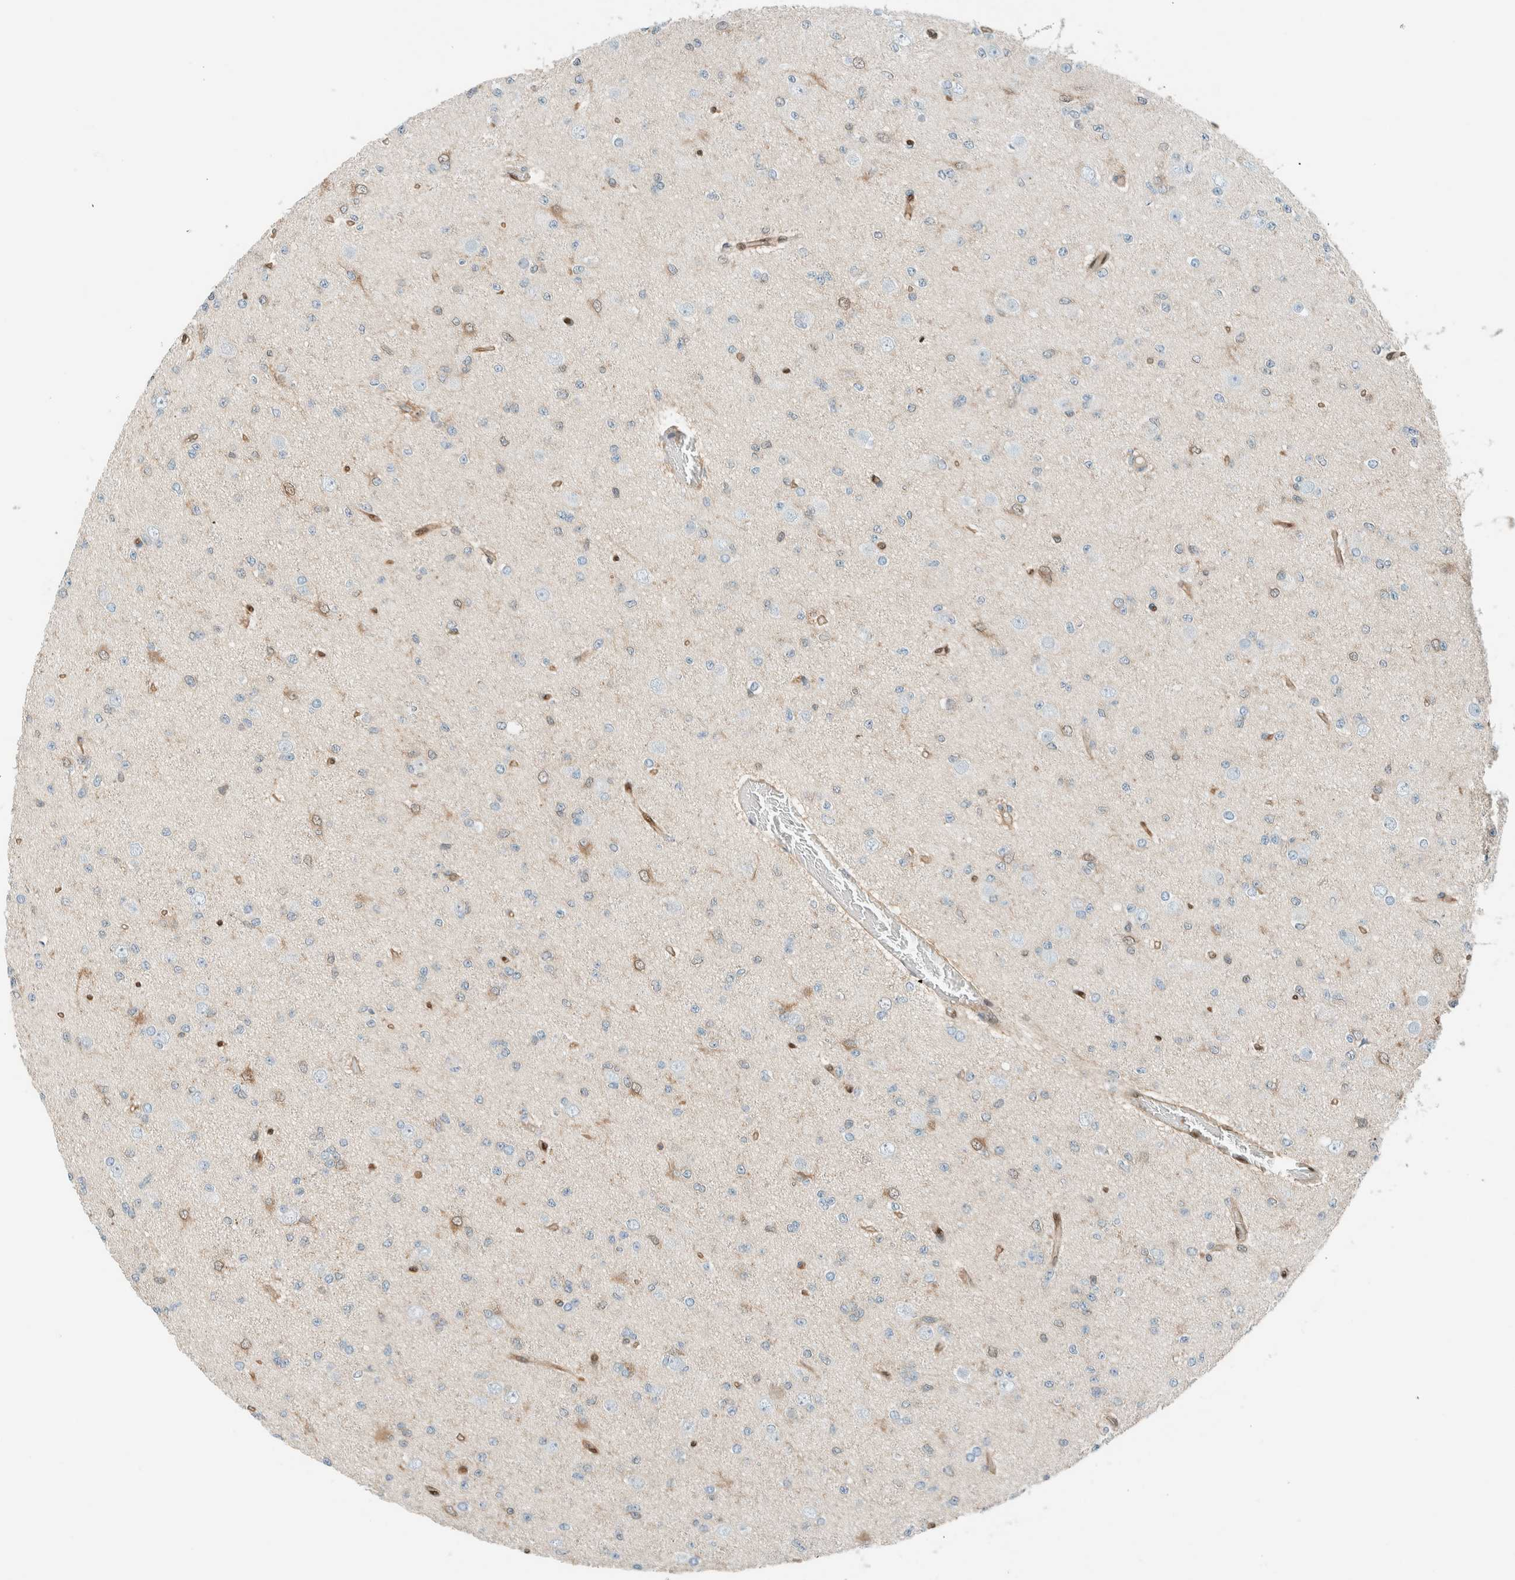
{"staining": {"intensity": "weak", "quantity": "<25%", "location": "nuclear"}, "tissue": "glioma", "cell_type": "Tumor cells", "image_type": "cancer", "snomed": [{"axis": "morphology", "description": "Glioma, malignant, Low grade"}, {"axis": "topography", "description": "Brain"}], "caption": "IHC of glioma displays no expression in tumor cells.", "gene": "NXN", "patient": {"sex": "female", "age": 22}}